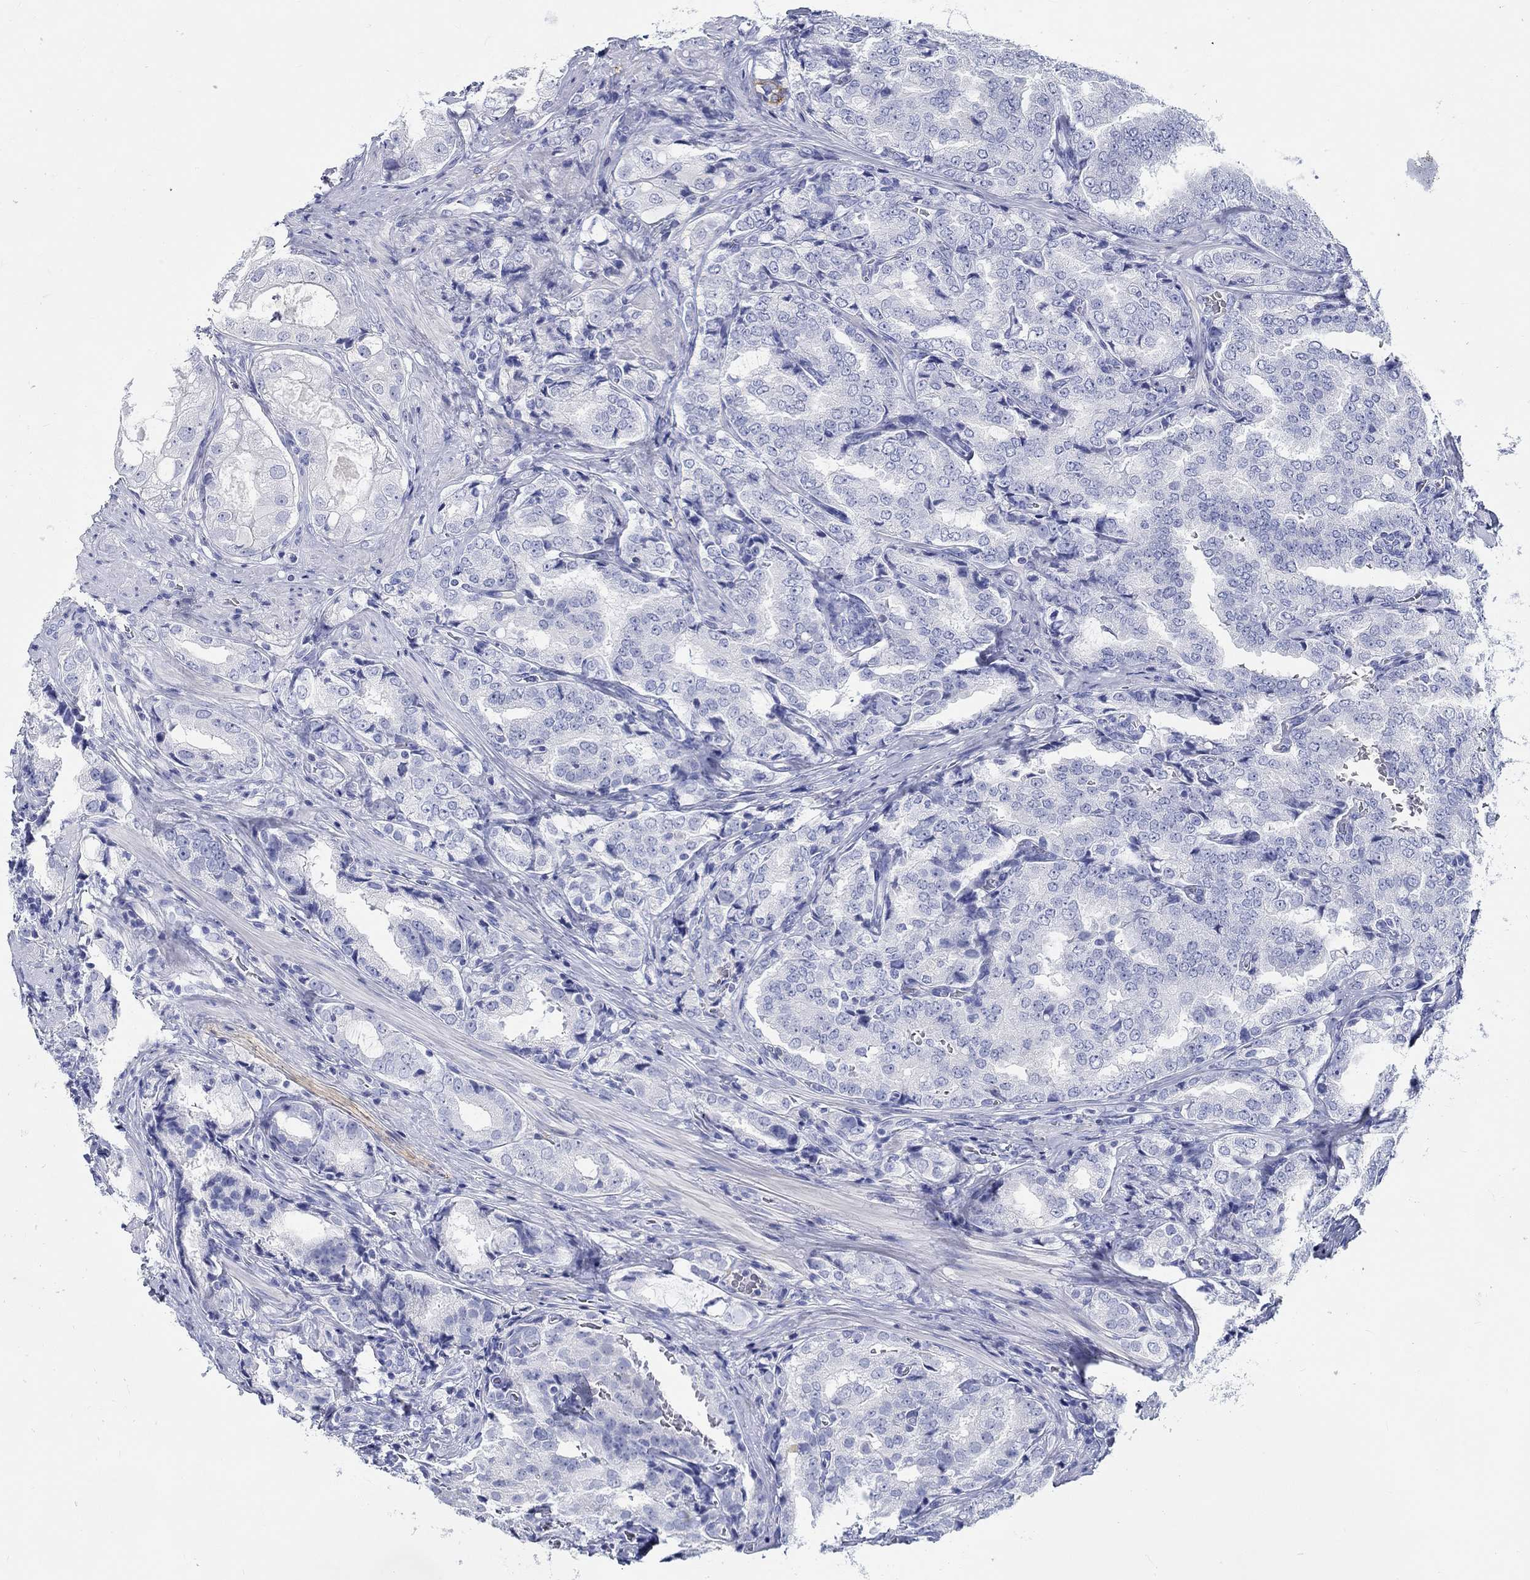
{"staining": {"intensity": "negative", "quantity": "none", "location": "none"}, "tissue": "prostate cancer", "cell_type": "Tumor cells", "image_type": "cancer", "snomed": [{"axis": "morphology", "description": "Adenocarcinoma, NOS"}, {"axis": "topography", "description": "Prostate"}], "caption": "Image shows no significant protein staining in tumor cells of prostate adenocarcinoma.", "gene": "FBXO2", "patient": {"sex": "male", "age": 65}}